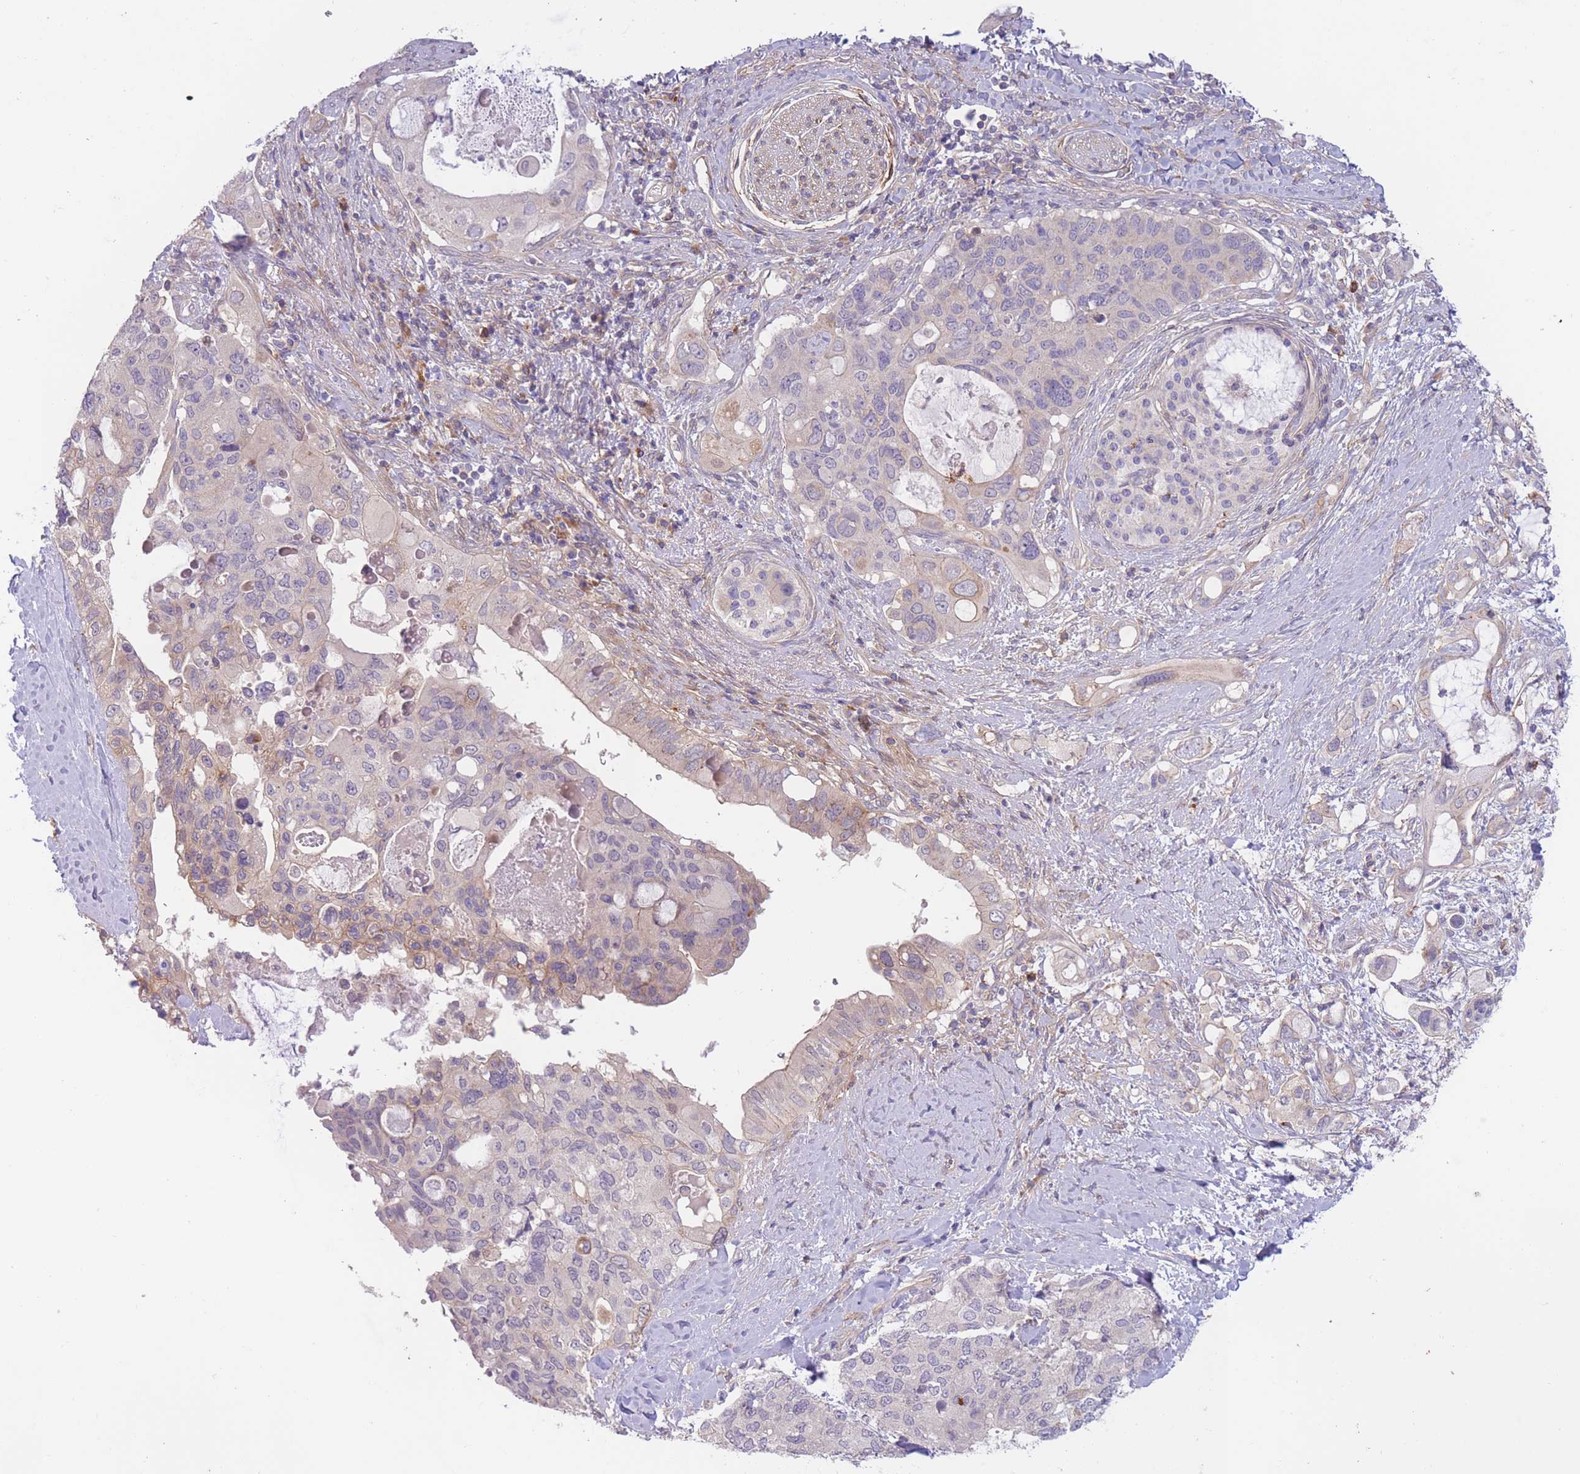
{"staining": {"intensity": "weak", "quantity": "<25%", "location": "cytoplasmic/membranous"}, "tissue": "pancreatic cancer", "cell_type": "Tumor cells", "image_type": "cancer", "snomed": [{"axis": "morphology", "description": "Adenocarcinoma, NOS"}, {"axis": "topography", "description": "Pancreas"}], "caption": "Tumor cells show no significant protein expression in pancreatic cancer.", "gene": "WDR93", "patient": {"sex": "female", "age": 56}}